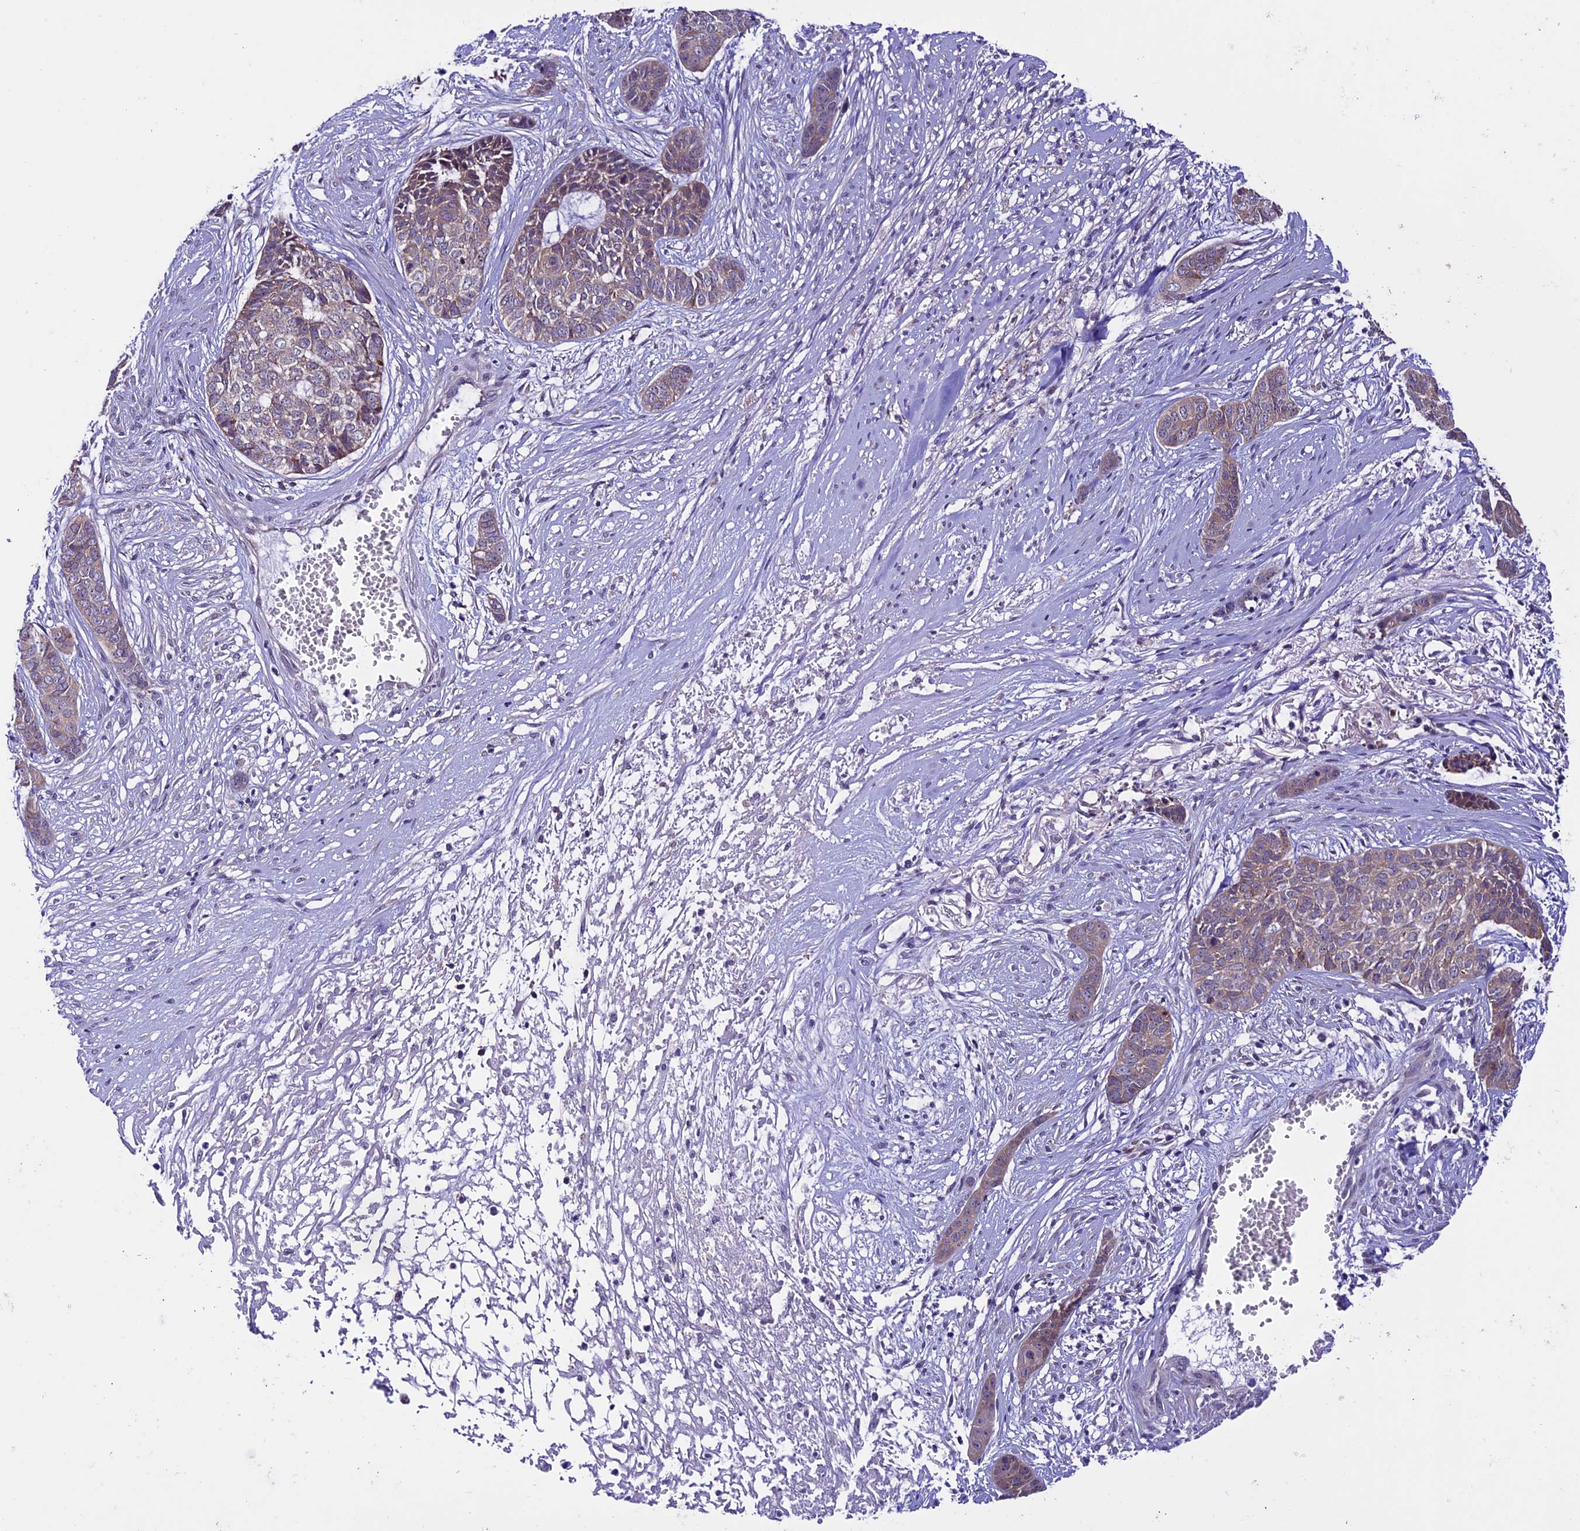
{"staining": {"intensity": "weak", "quantity": "25%-75%", "location": "cytoplasmic/membranous"}, "tissue": "skin cancer", "cell_type": "Tumor cells", "image_type": "cancer", "snomed": [{"axis": "morphology", "description": "Basal cell carcinoma"}, {"axis": "topography", "description": "Skin"}], "caption": "High-power microscopy captured an IHC micrograph of skin cancer, revealing weak cytoplasmic/membranous staining in approximately 25%-75% of tumor cells.", "gene": "XKR7", "patient": {"sex": "female", "age": 64}}